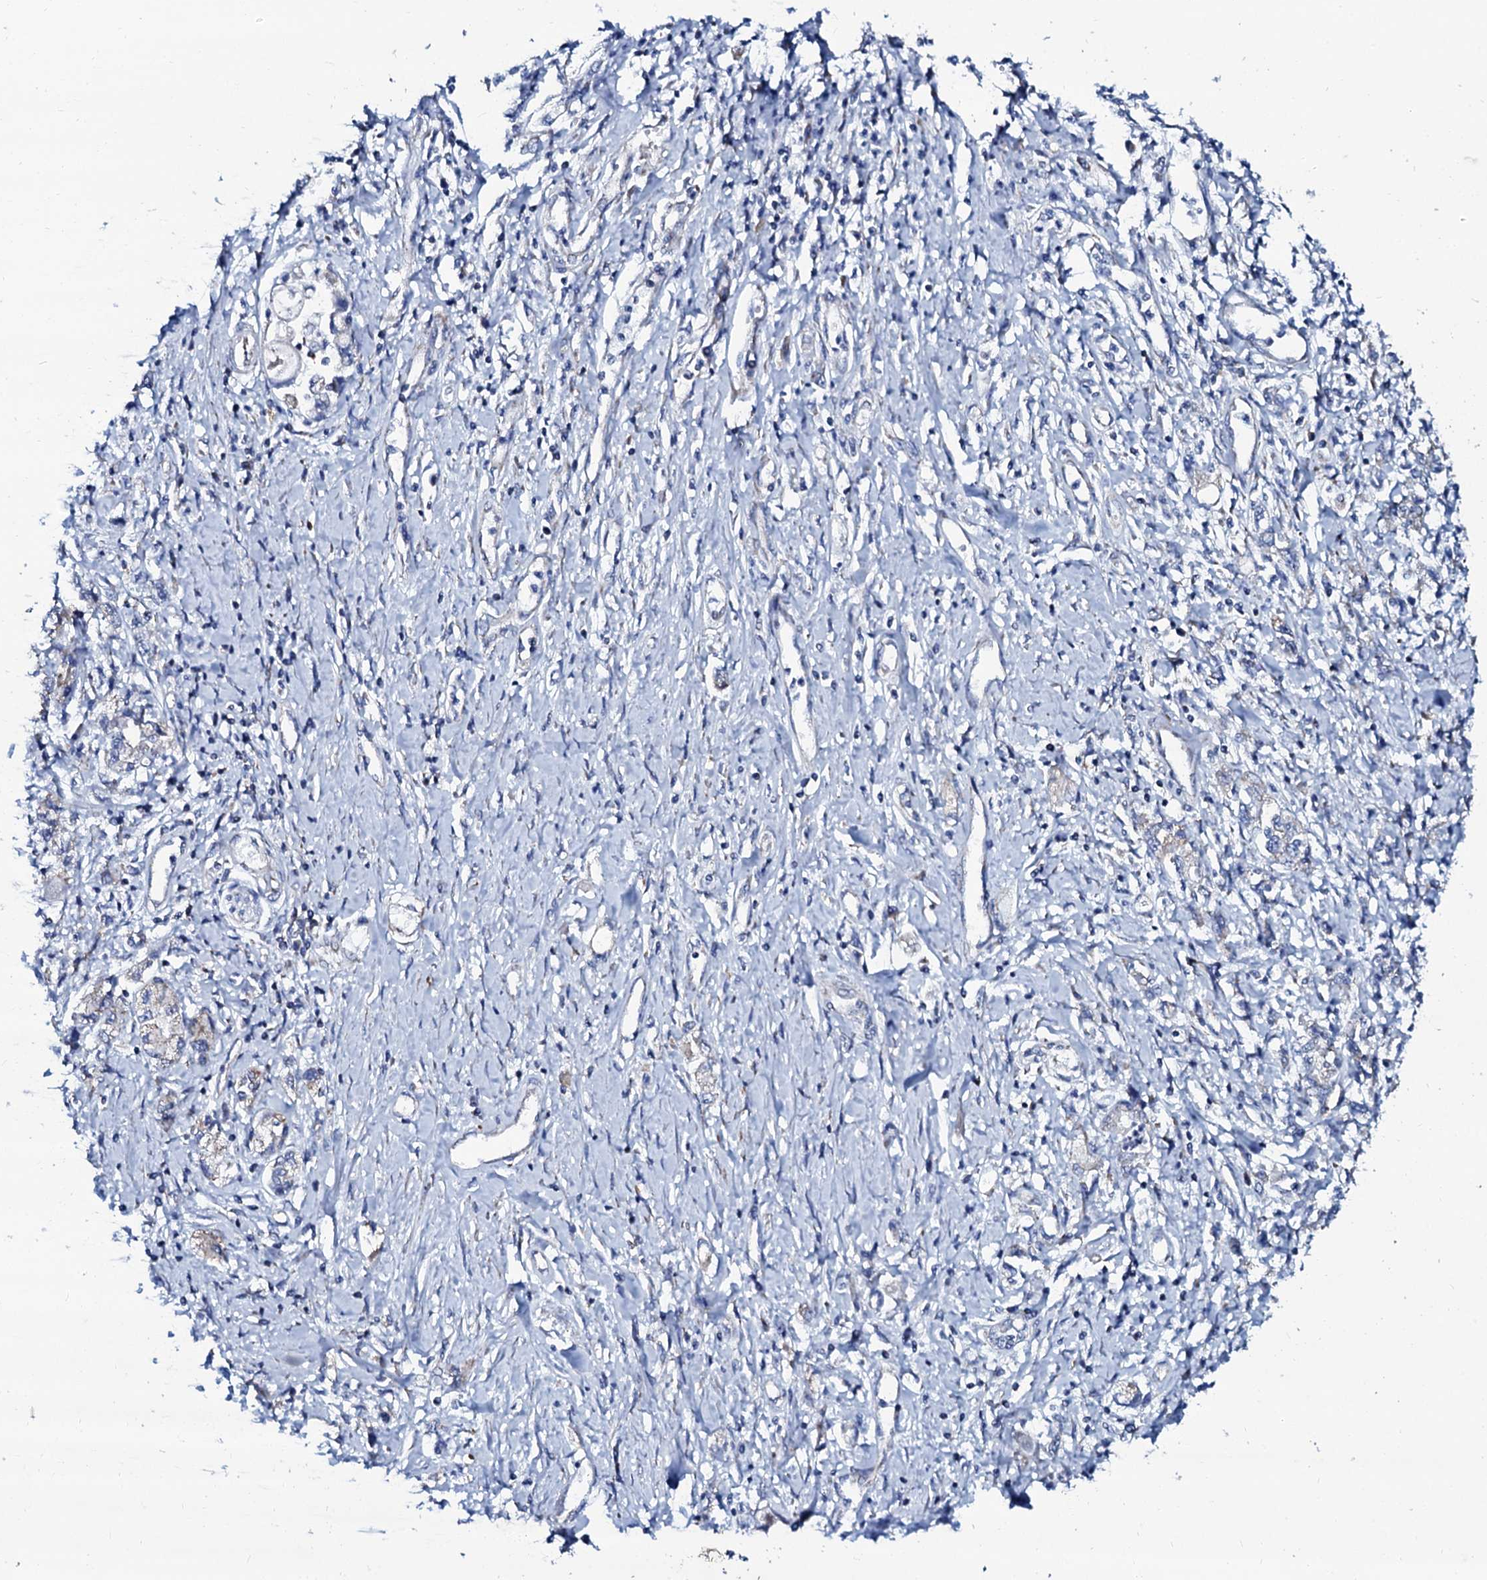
{"staining": {"intensity": "negative", "quantity": "none", "location": "none"}, "tissue": "stomach cancer", "cell_type": "Tumor cells", "image_type": "cancer", "snomed": [{"axis": "morphology", "description": "Adenocarcinoma, NOS"}, {"axis": "topography", "description": "Stomach"}], "caption": "Immunohistochemistry (IHC) of adenocarcinoma (stomach) exhibits no staining in tumor cells.", "gene": "SLC37A4", "patient": {"sex": "female", "age": 76}}